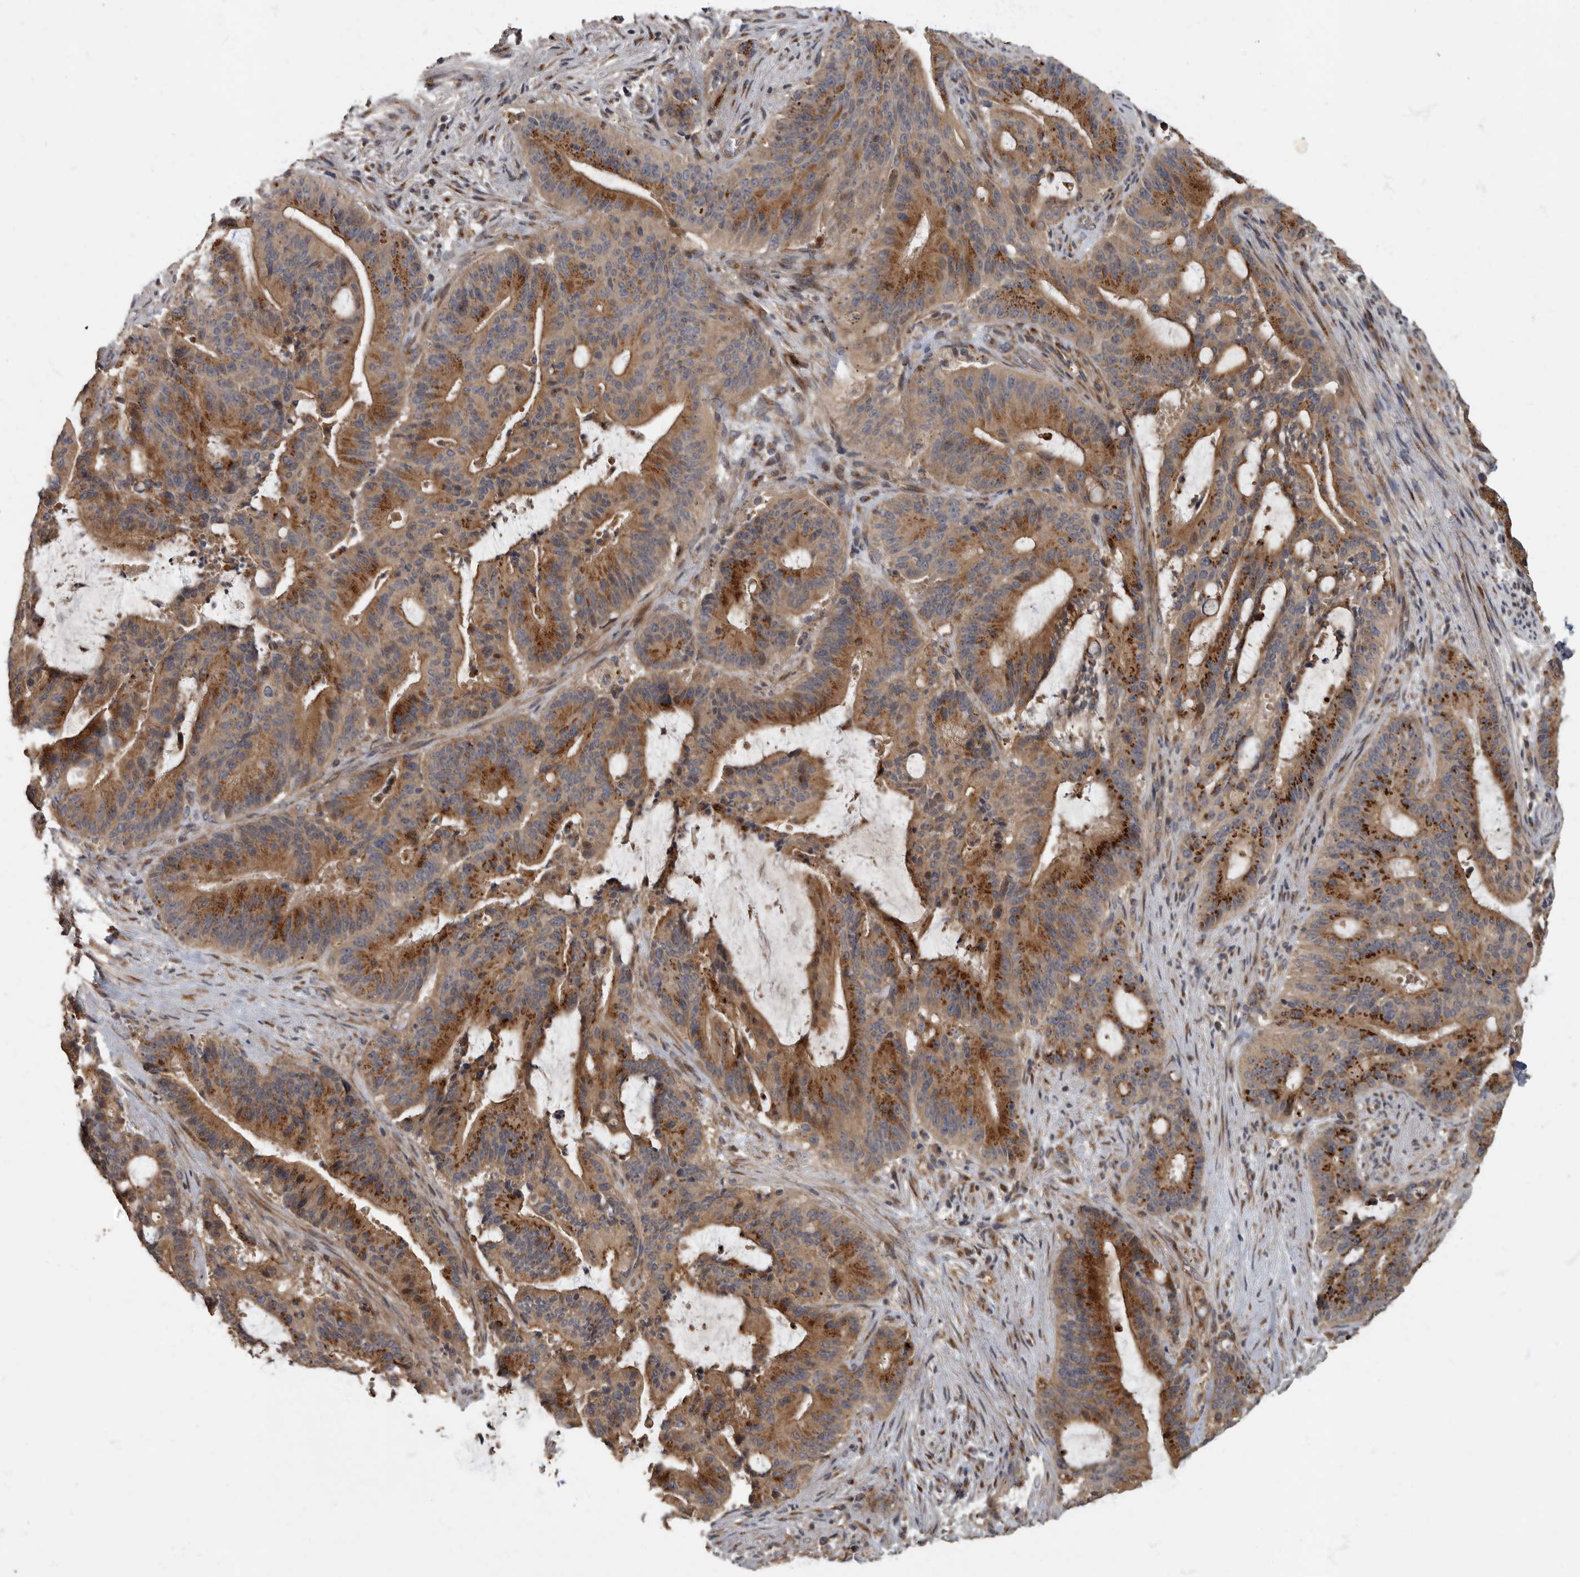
{"staining": {"intensity": "strong", "quantity": ">75%", "location": "cytoplasmic/membranous"}, "tissue": "liver cancer", "cell_type": "Tumor cells", "image_type": "cancer", "snomed": [{"axis": "morphology", "description": "Normal tissue, NOS"}, {"axis": "morphology", "description": "Cholangiocarcinoma"}, {"axis": "topography", "description": "Liver"}, {"axis": "topography", "description": "Peripheral nerve tissue"}], "caption": "High-power microscopy captured an immunohistochemistry histopathology image of liver cholangiocarcinoma, revealing strong cytoplasmic/membranous expression in approximately >75% of tumor cells.", "gene": "IQCK", "patient": {"sex": "female", "age": 73}}